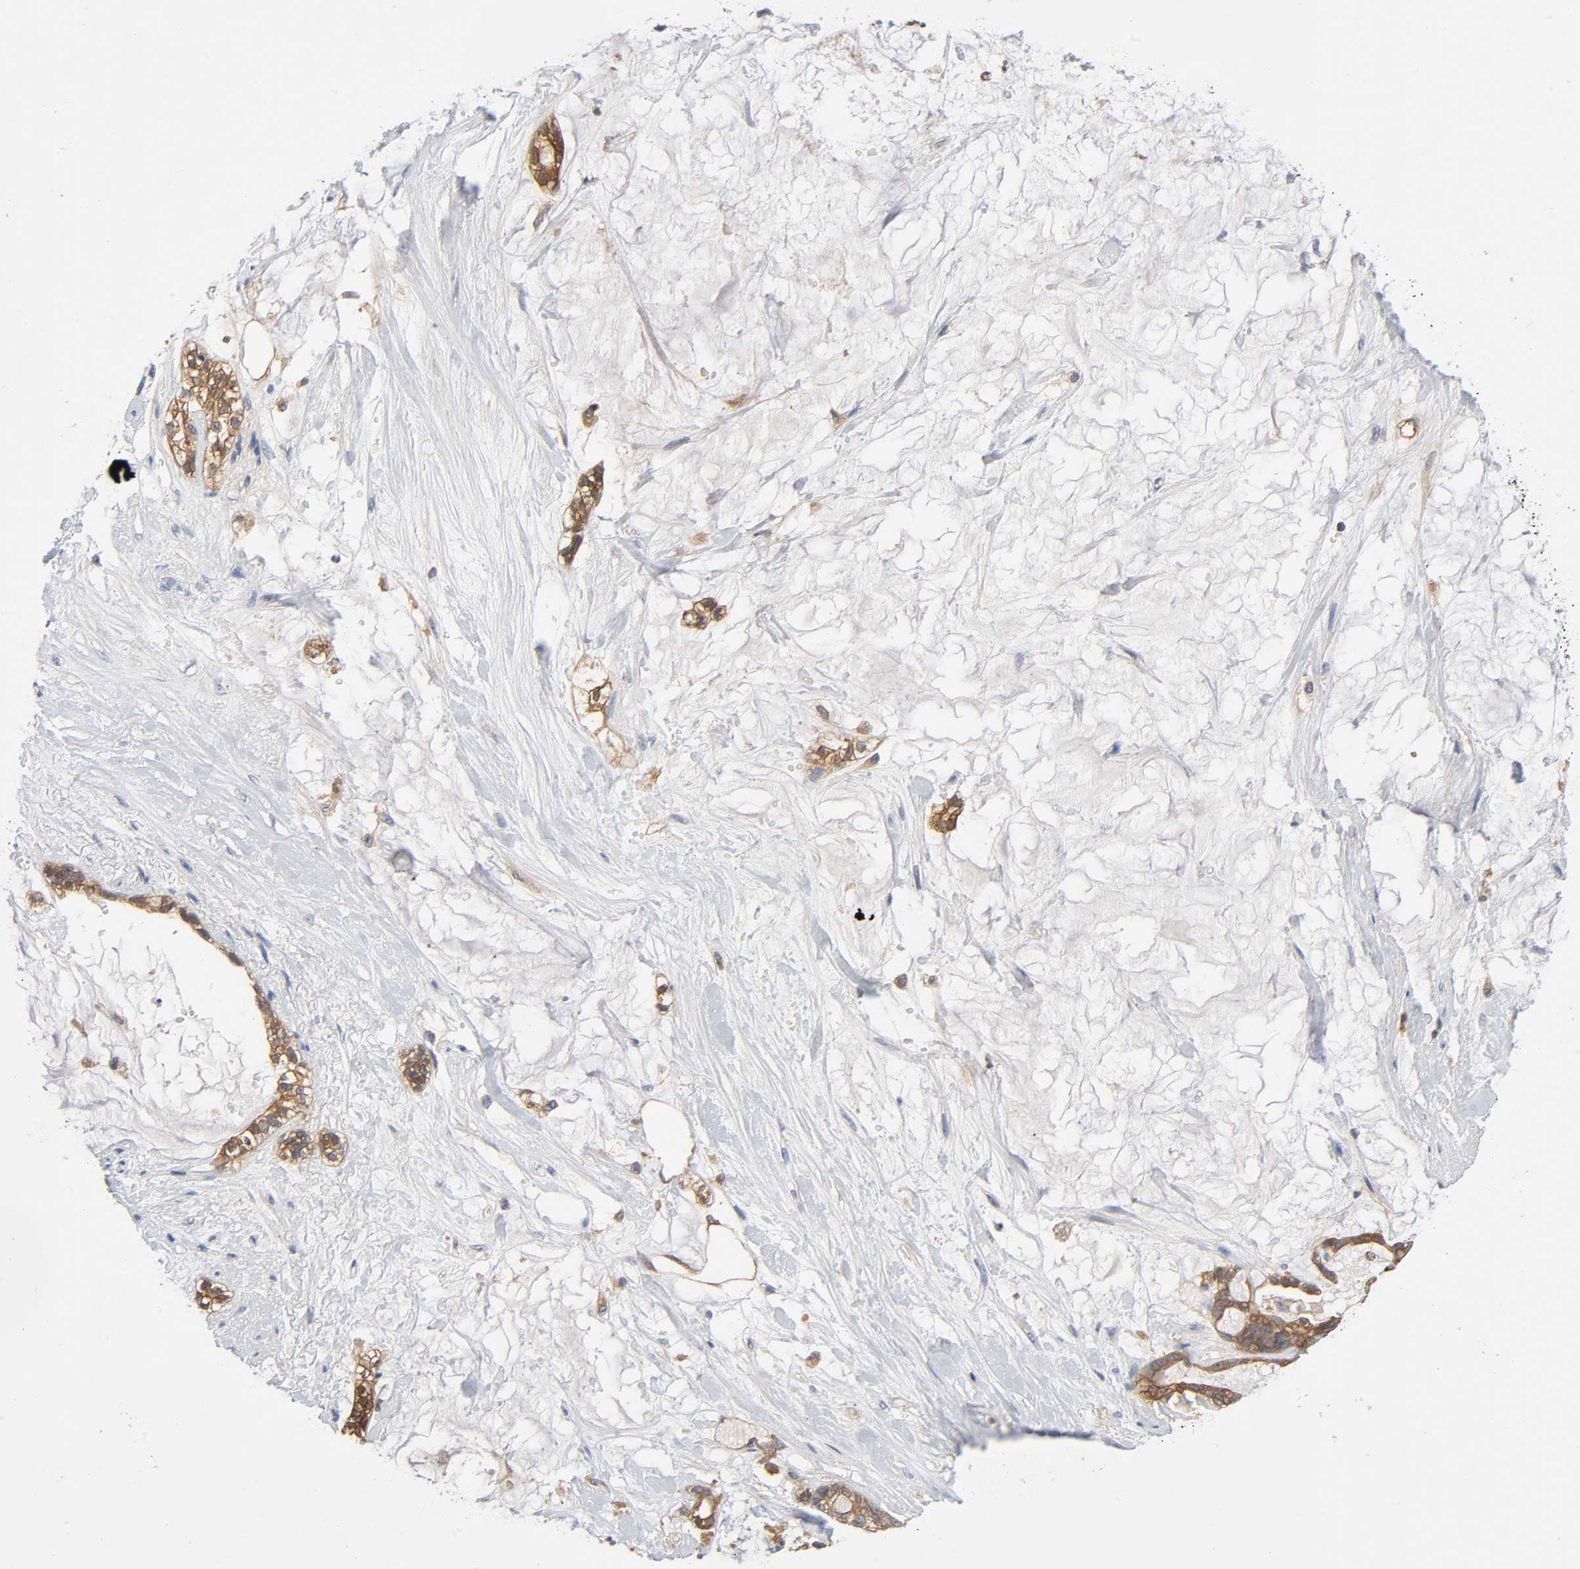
{"staining": {"intensity": "moderate", "quantity": ">75%", "location": "cytoplasmic/membranous"}, "tissue": "pancreatic cancer", "cell_type": "Tumor cells", "image_type": "cancer", "snomed": [{"axis": "morphology", "description": "Adenocarcinoma, NOS"}, {"axis": "topography", "description": "Pancreas"}], "caption": "About >75% of tumor cells in human pancreatic adenocarcinoma display moderate cytoplasmic/membranous protein staining as visualized by brown immunohistochemical staining.", "gene": "PRKAB1", "patient": {"sex": "female", "age": 73}}